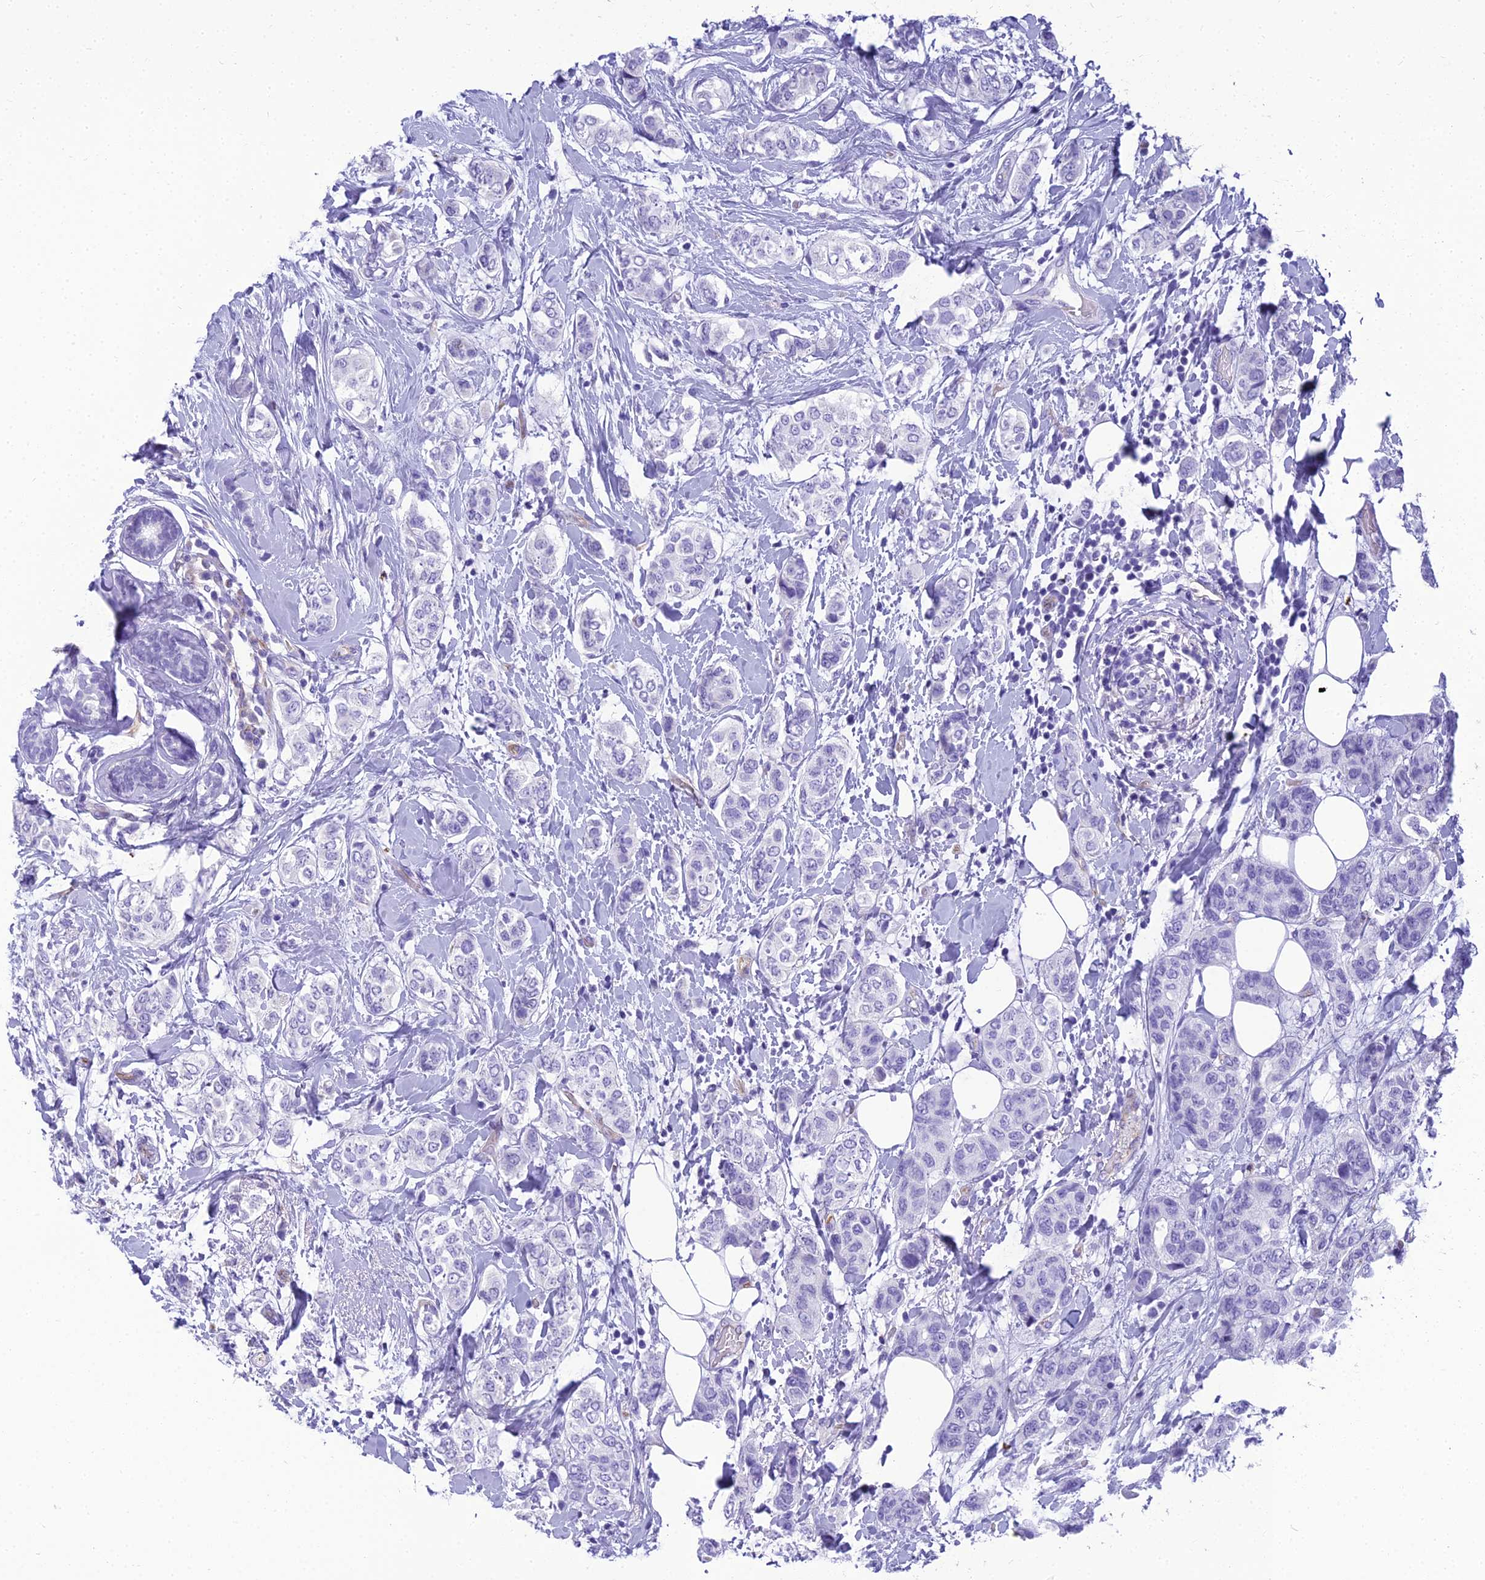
{"staining": {"intensity": "negative", "quantity": "none", "location": "none"}, "tissue": "breast cancer", "cell_type": "Tumor cells", "image_type": "cancer", "snomed": [{"axis": "morphology", "description": "Lobular carcinoma"}, {"axis": "topography", "description": "Breast"}], "caption": "The immunohistochemistry histopathology image has no significant staining in tumor cells of lobular carcinoma (breast) tissue.", "gene": "NINJ1", "patient": {"sex": "female", "age": 51}}